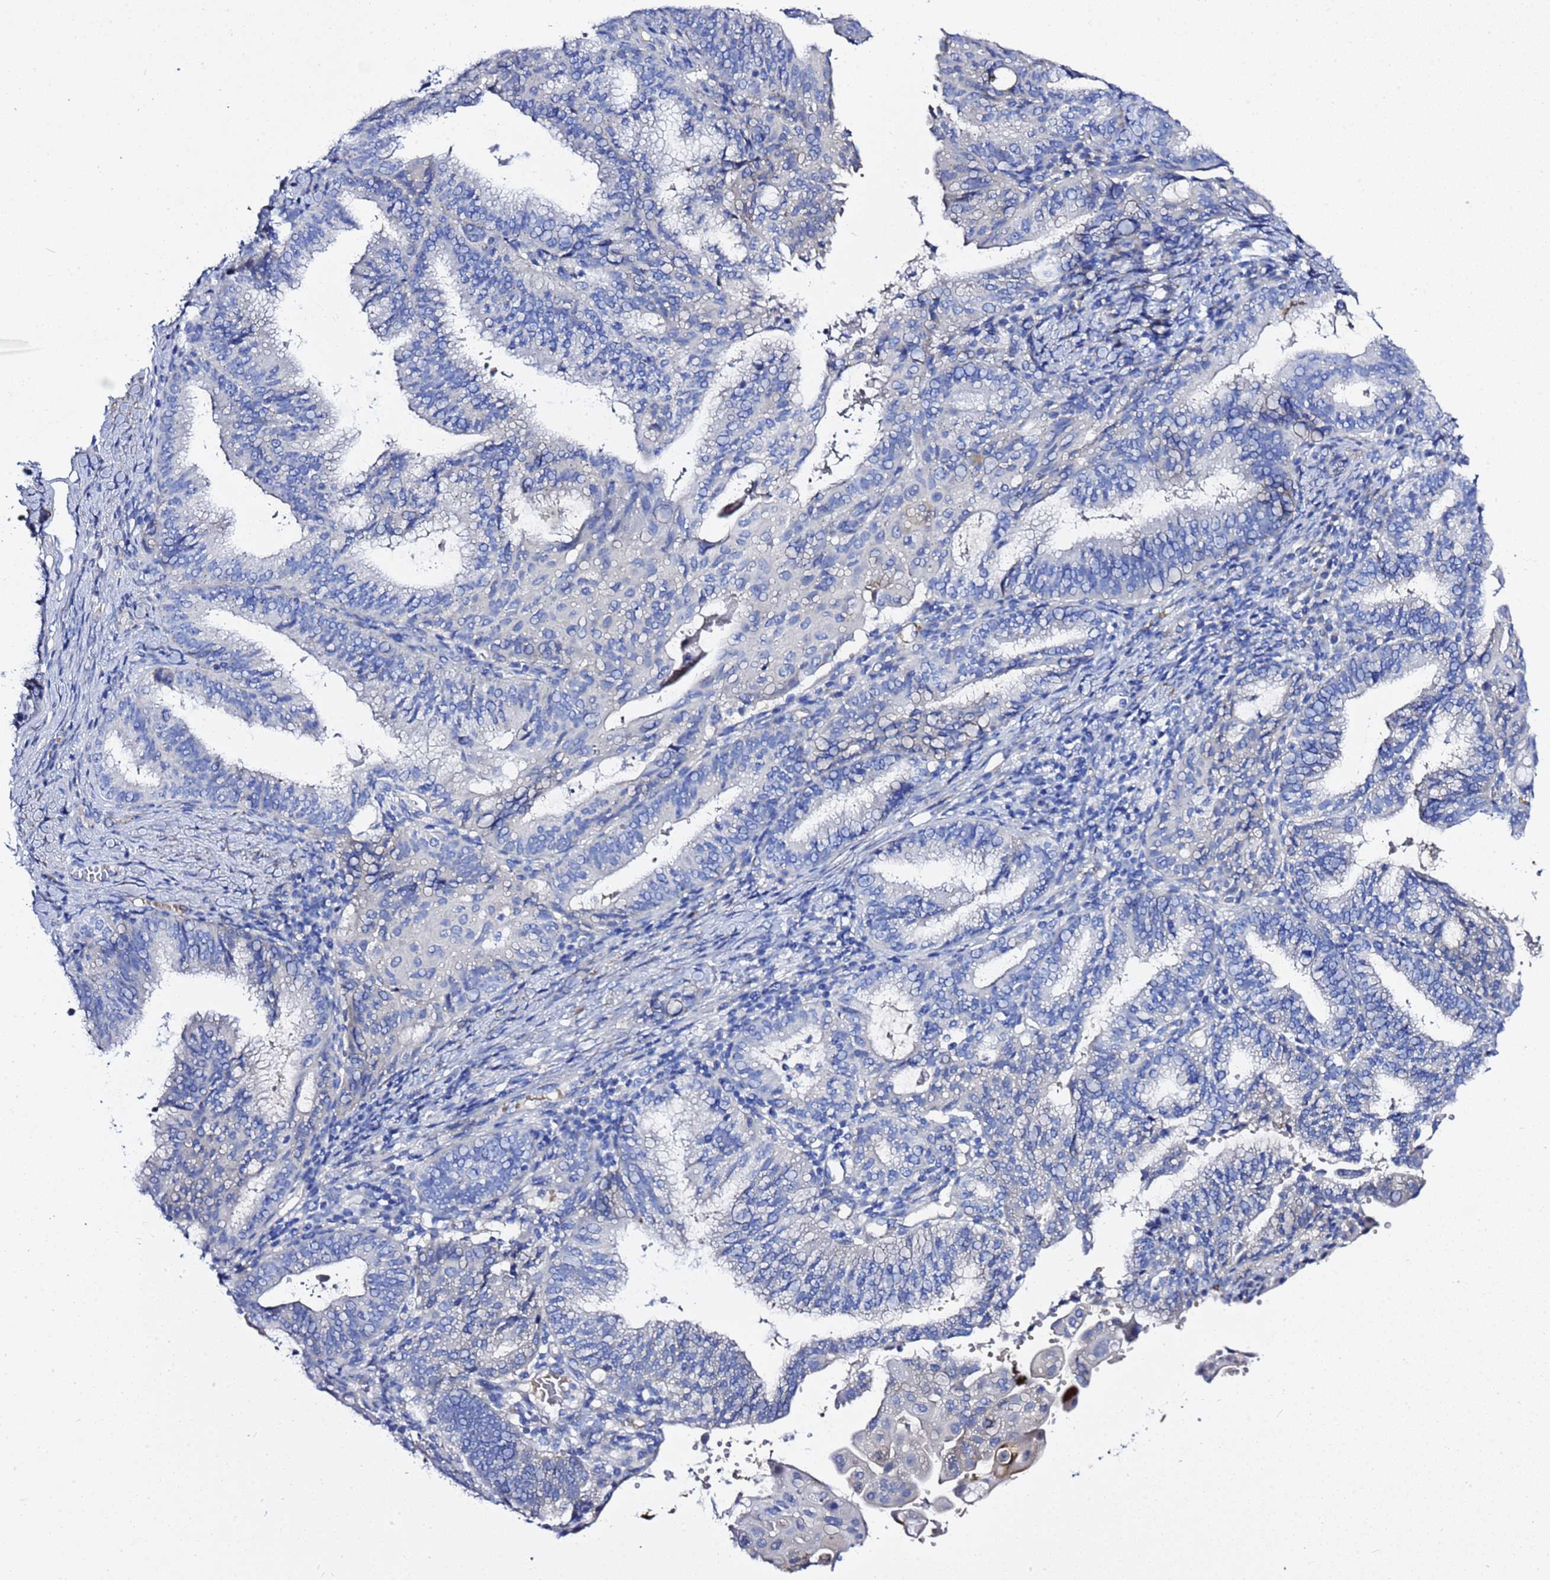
{"staining": {"intensity": "negative", "quantity": "none", "location": "none"}, "tissue": "endometrial cancer", "cell_type": "Tumor cells", "image_type": "cancer", "snomed": [{"axis": "morphology", "description": "Adenocarcinoma, NOS"}, {"axis": "topography", "description": "Endometrium"}], "caption": "An image of human endometrial cancer is negative for staining in tumor cells.", "gene": "USP18", "patient": {"sex": "female", "age": 49}}